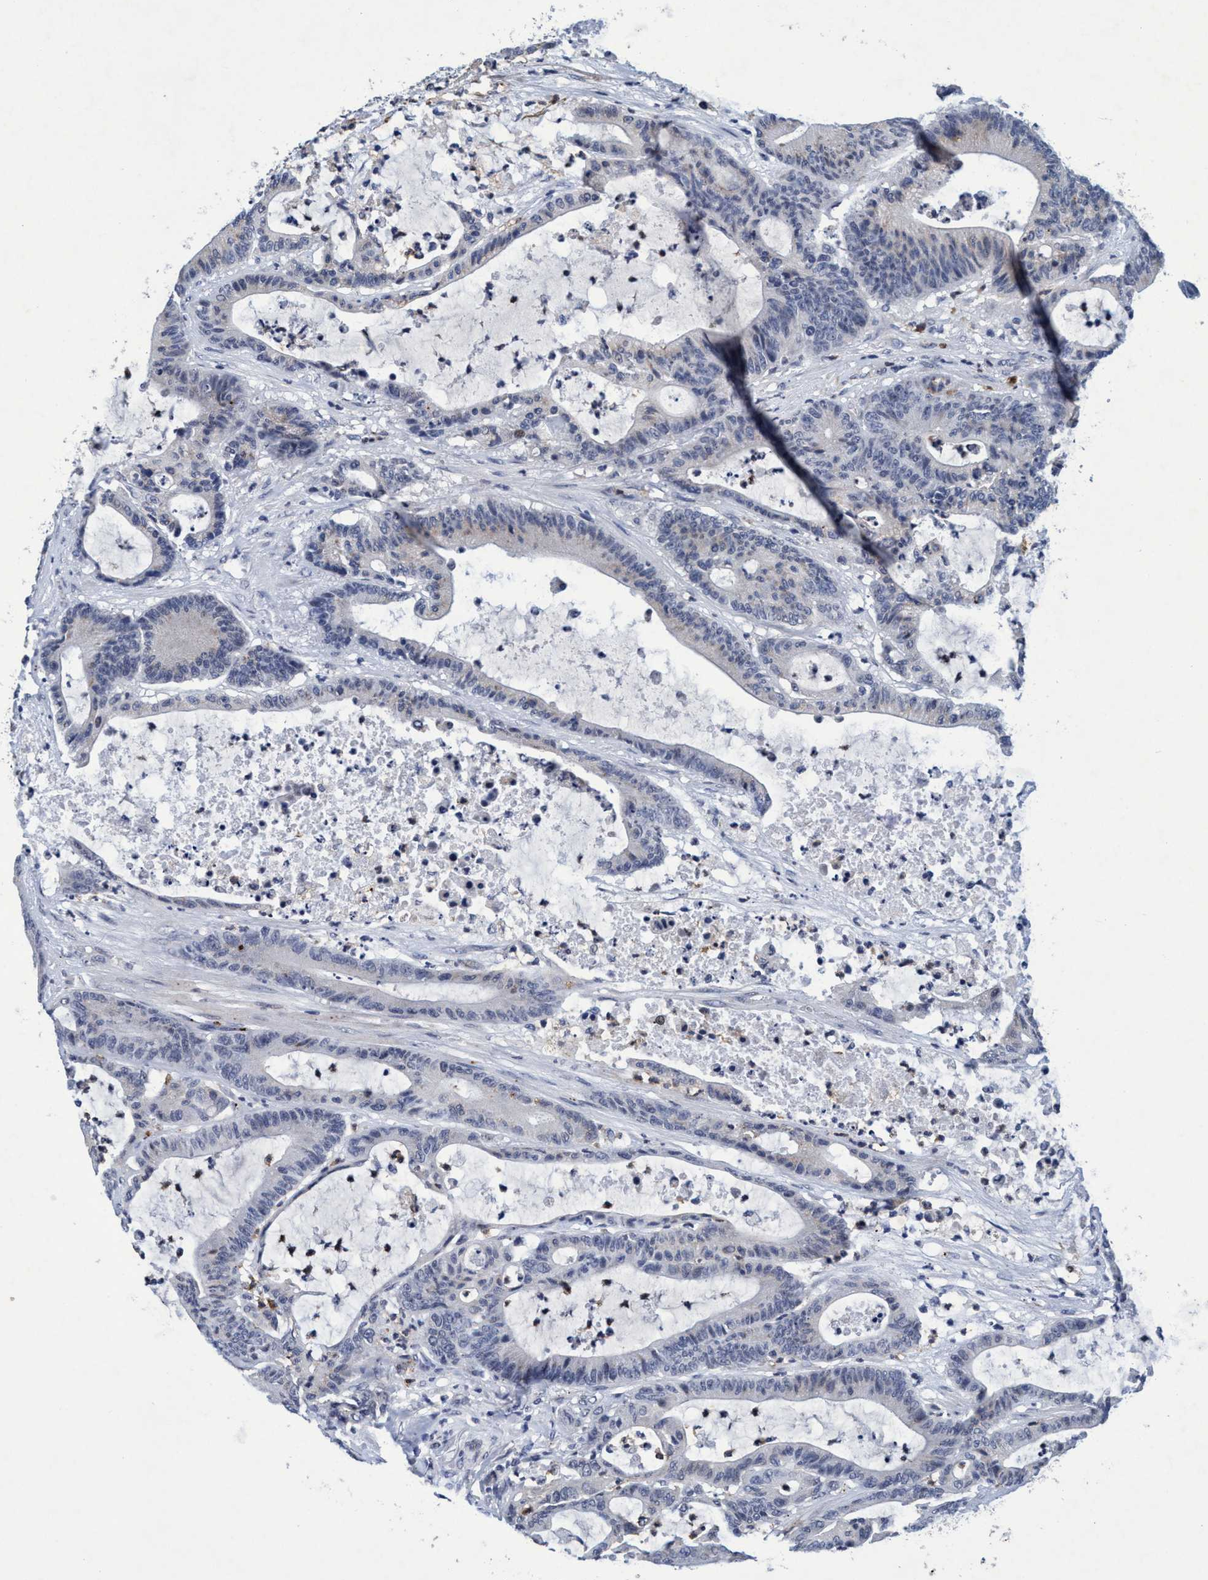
{"staining": {"intensity": "negative", "quantity": "none", "location": "none"}, "tissue": "colorectal cancer", "cell_type": "Tumor cells", "image_type": "cancer", "snomed": [{"axis": "morphology", "description": "Adenocarcinoma, NOS"}, {"axis": "topography", "description": "Colon"}], "caption": "The immunohistochemistry photomicrograph has no significant expression in tumor cells of colorectal cancer tissue. (Immunohistochemistry, brightfield microscopy, high magnification).", "gene": "GRB14", "patient": {"sex": "female", "age": 84}}